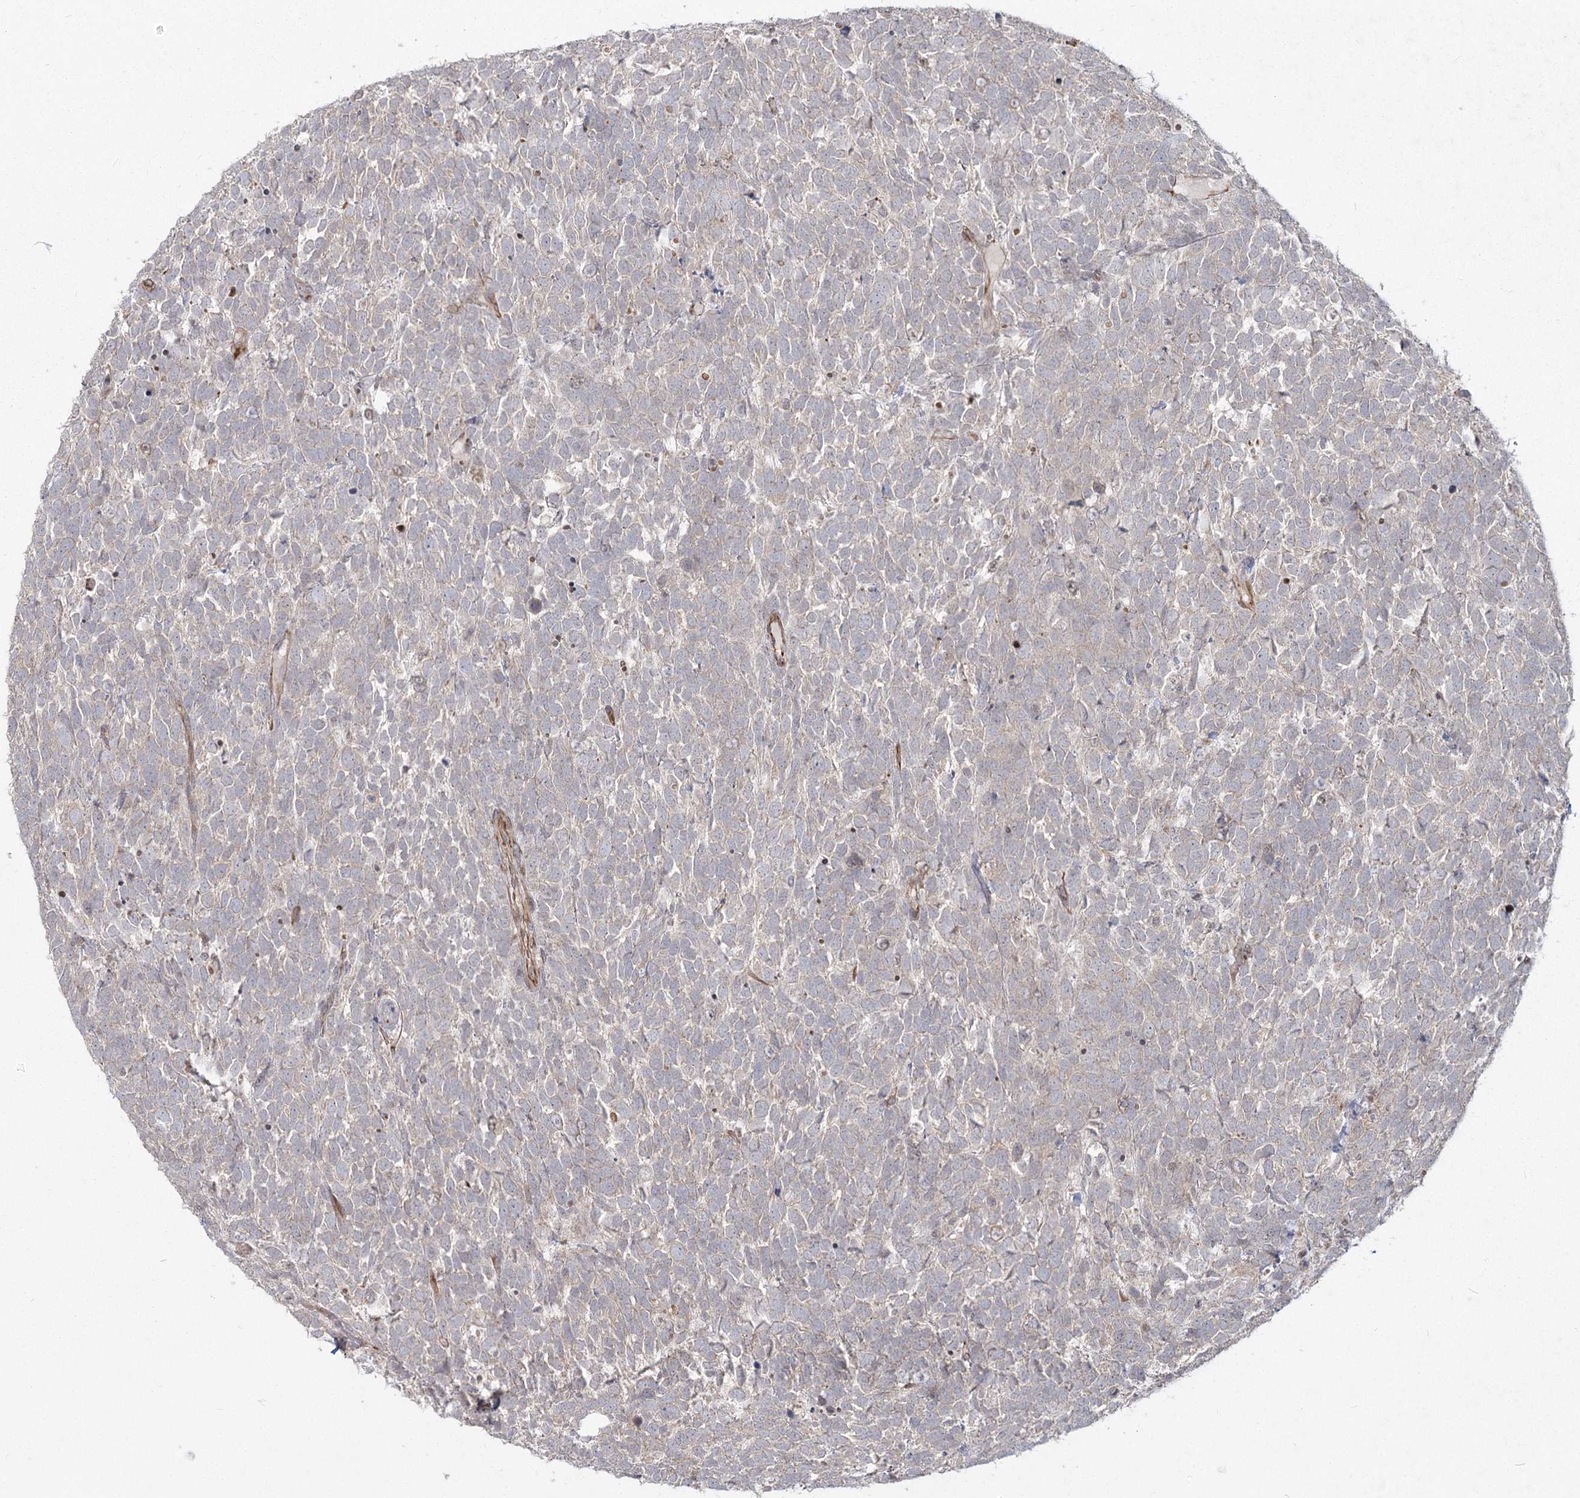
{"staining": {"intensity": "negative", "quantity": "none", "location": "none"}, "tissue": "urothelial cancer", "cell_type": "Tumor cells", "image_type": "cancer", "snomed": [{"axis": "morphology", "description": "Urothelial carcinoma, High grade"}, {"axis": "topography", "description": "Urinary bladder"}], "caption": "A high-resolution micrograph shows IHC staining of high-grade urothelial carcinoma, which reveals no significant staining in tumor cells.", "gene": "AP2M1", "patient": {"sex": "female", "age": 82}}